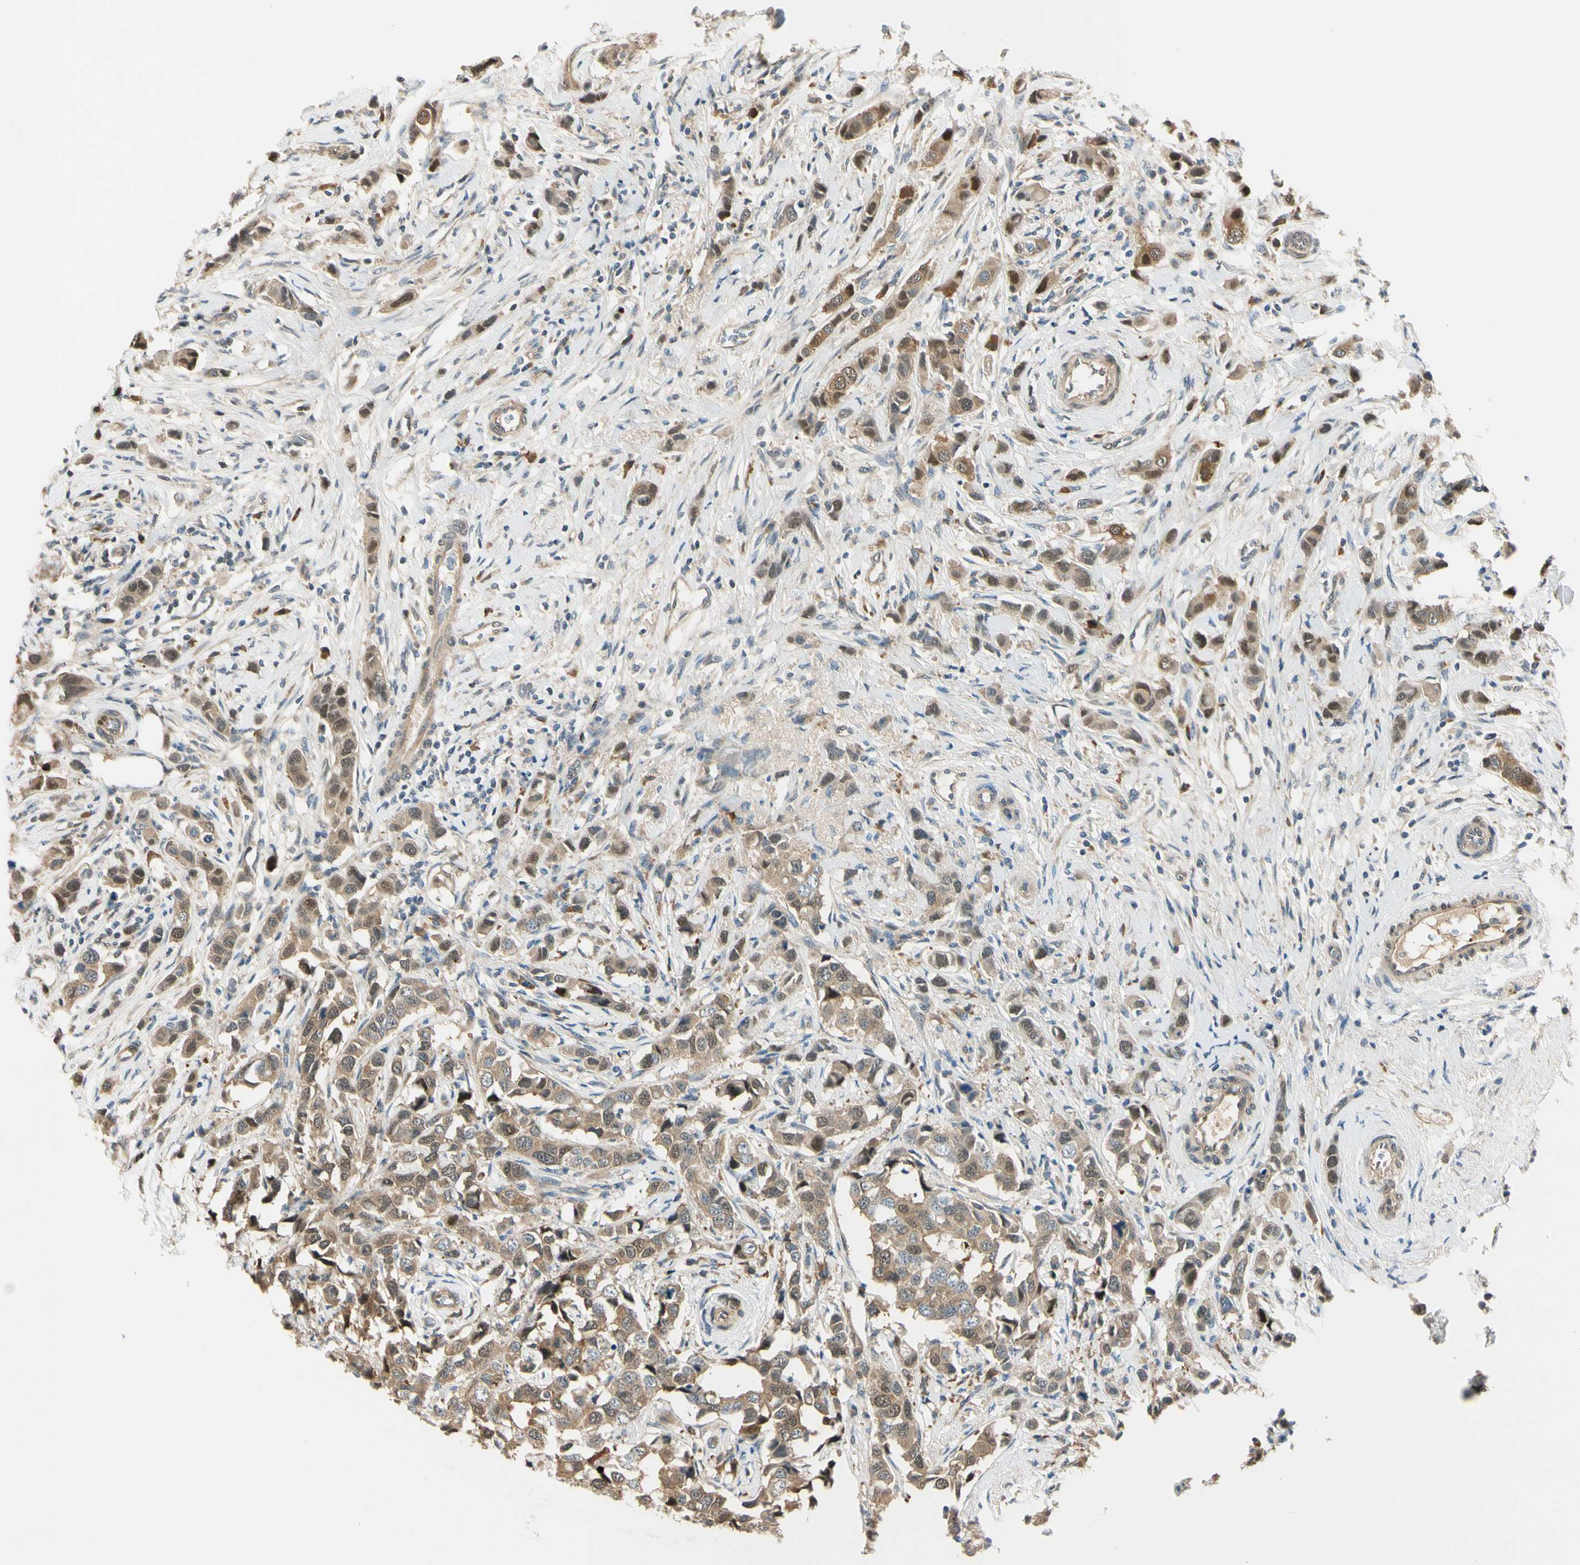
{"staining": {"intensity": "moderate", "quantity": ">75%", "location": "cytoplasmic/membranous,nuclear"}, "tissue": "breast cancer", "cell_type": "Tumor cells", "image_type": "cancer", "snomed": [{"axis": "morphology", "description": "Normal tissue, NOS"}, {"axis": "morphology", "description": "Duct carcinoma"}, {"axis": "topography", "description": "Breast"}], "caption": "An immunohistochemistry (IHC) photomicrograph of neoplastic tissue is shown. Protein staining in brown highlights moderate cytoplasmic/membranous and nuclear positivity in intraductal carcinoma (breast) within tumor cells.", "gene": "RASGRF1", "patient": {"sex": "female", "age": 50}}